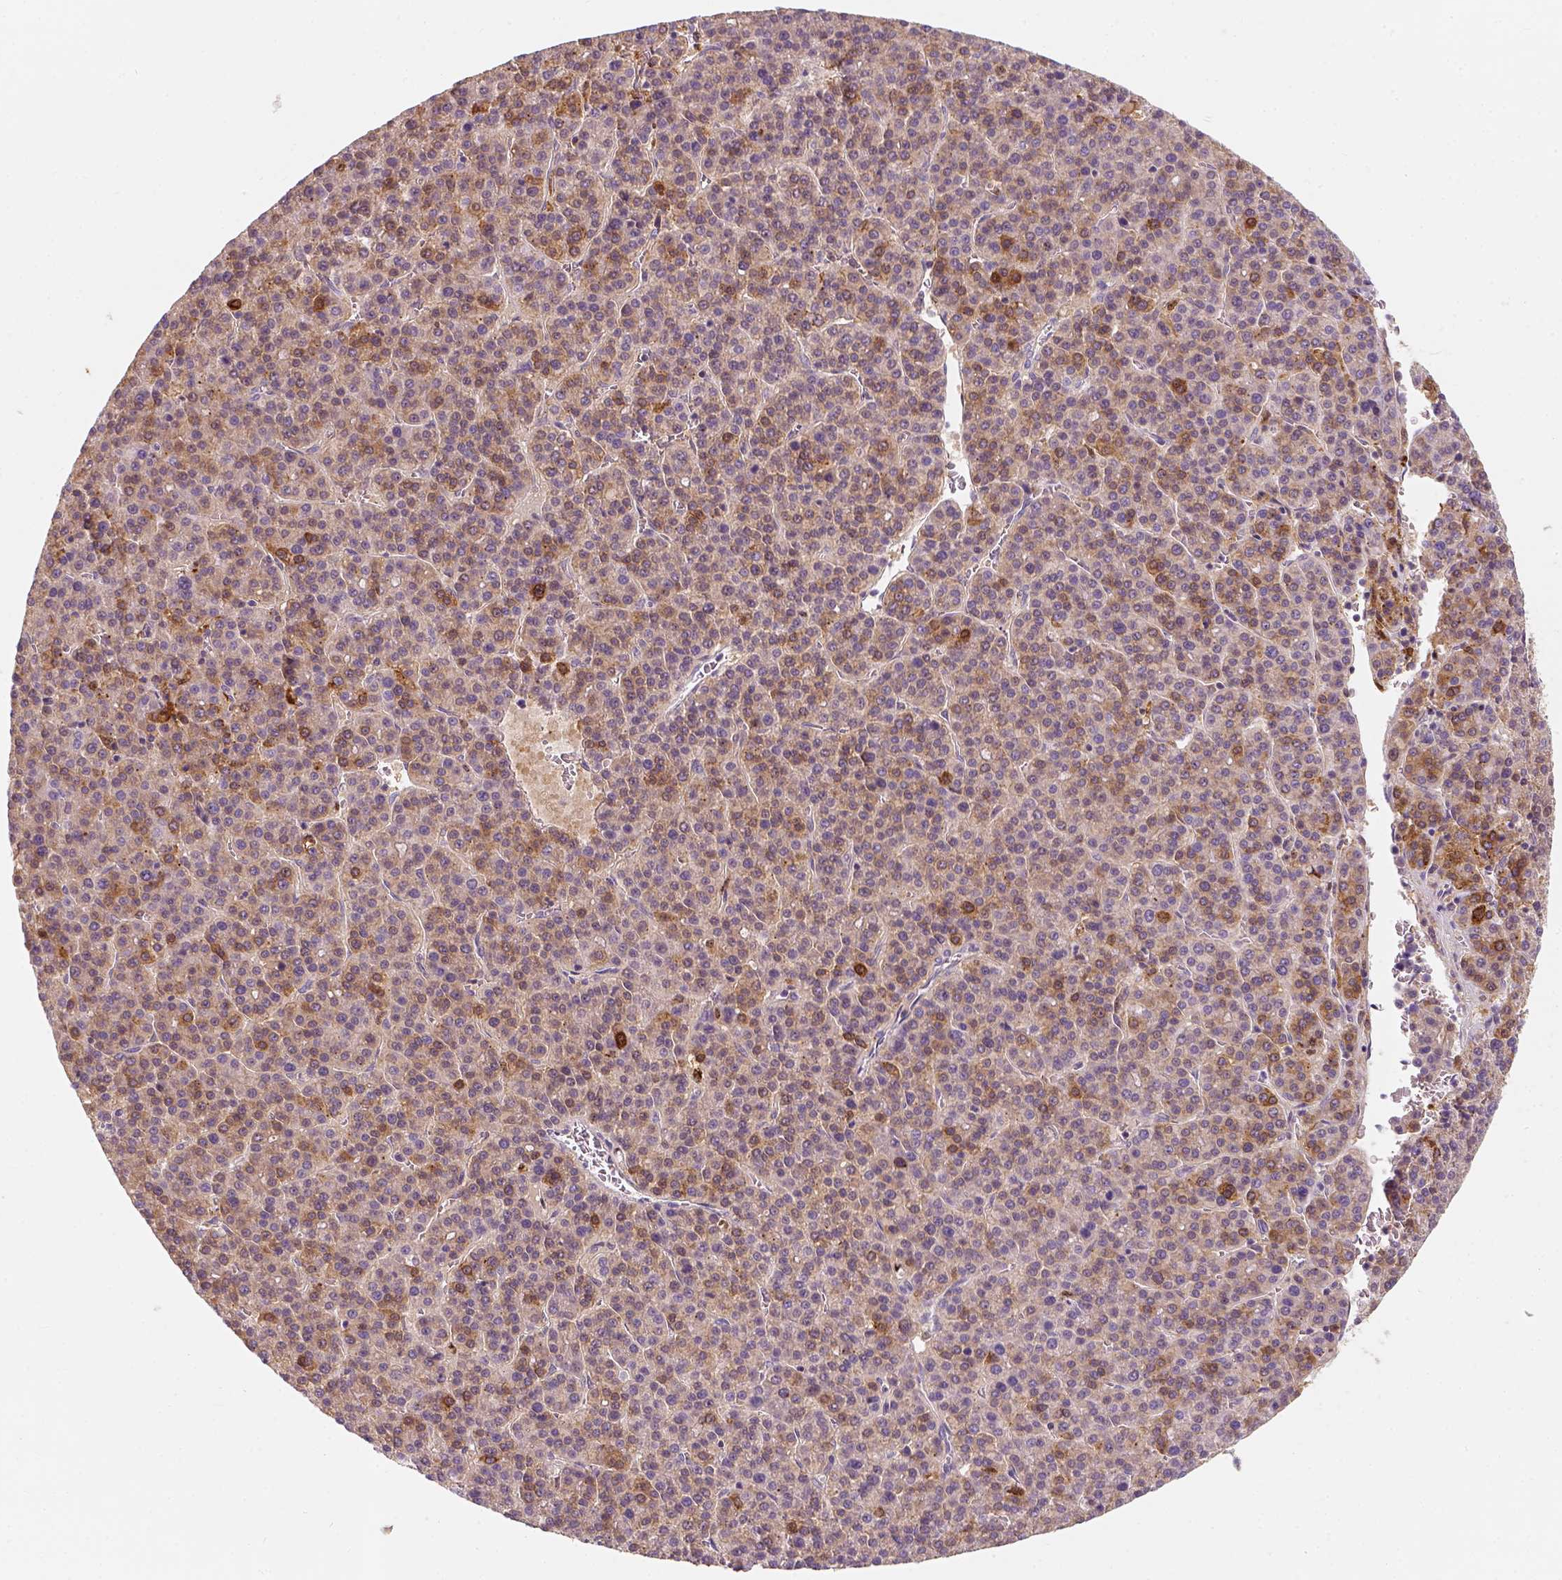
{"staining": {"intensity": "moderate", "quantity": "<25%", "location": "cytoplasmic/membranous"}, "tissue": "liver cancer", "cell_type": "Tumor cells", "image_type": "cancer", "snomed": [{"axis": "morphology", "description": "Carcinoma, Hepatocellular, NOS"}, {"axis": "topography", "description": "Liver"}], "caption": "A low amount of moderate cytoplasmic/membranous positivity is present in approximately <25% of tumor cells in liver cancer tissue.", "gene": "SQSTM1", "patient": {"sex": "female", "age": 58}}